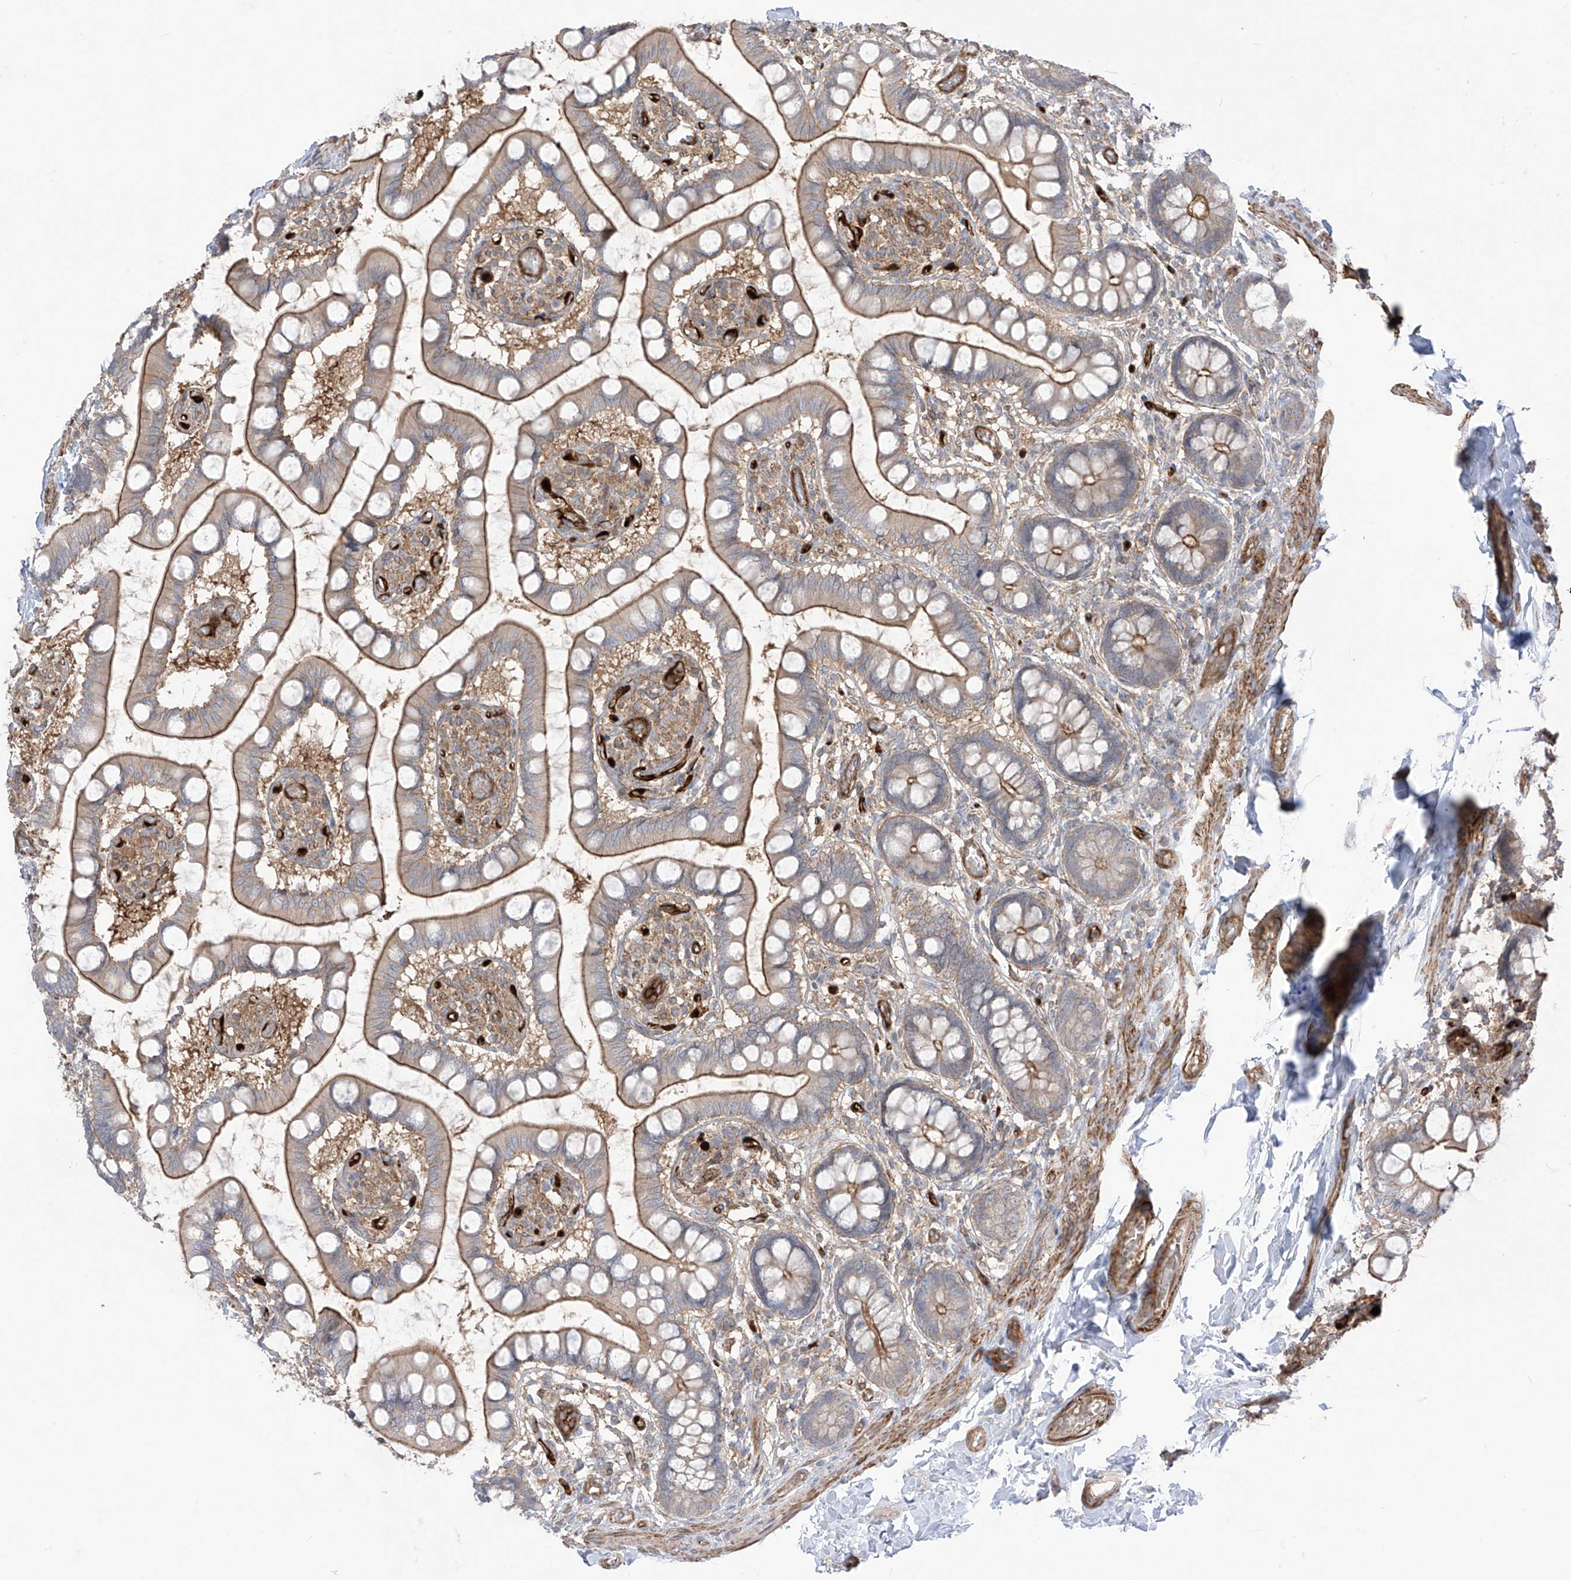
{"staining": {"intensity": "moderate", "quantity": "<25%", "location": "cytoplasmic/membranous"}, "tissue": "small intestine", "cell_type": "Glandular cells", "image_type": "normal", "snomed": [{"axis": "morphology", "description": "Normal tissue, NOS"}, {"axis": "topography", "description": "Small intestine"}], "caption": "Immunohistochemical staining of unremarkable human small intestine shows moderate cytoplasmic/membranous protein positivity in approximately <25% of glandular cells. (DAB (3,3'-diaminobenzidine) = brown stain, brightfield microscopy at high magnification).", "gene": "TRMU", "patient": {"sex": "male", "age": 52}}